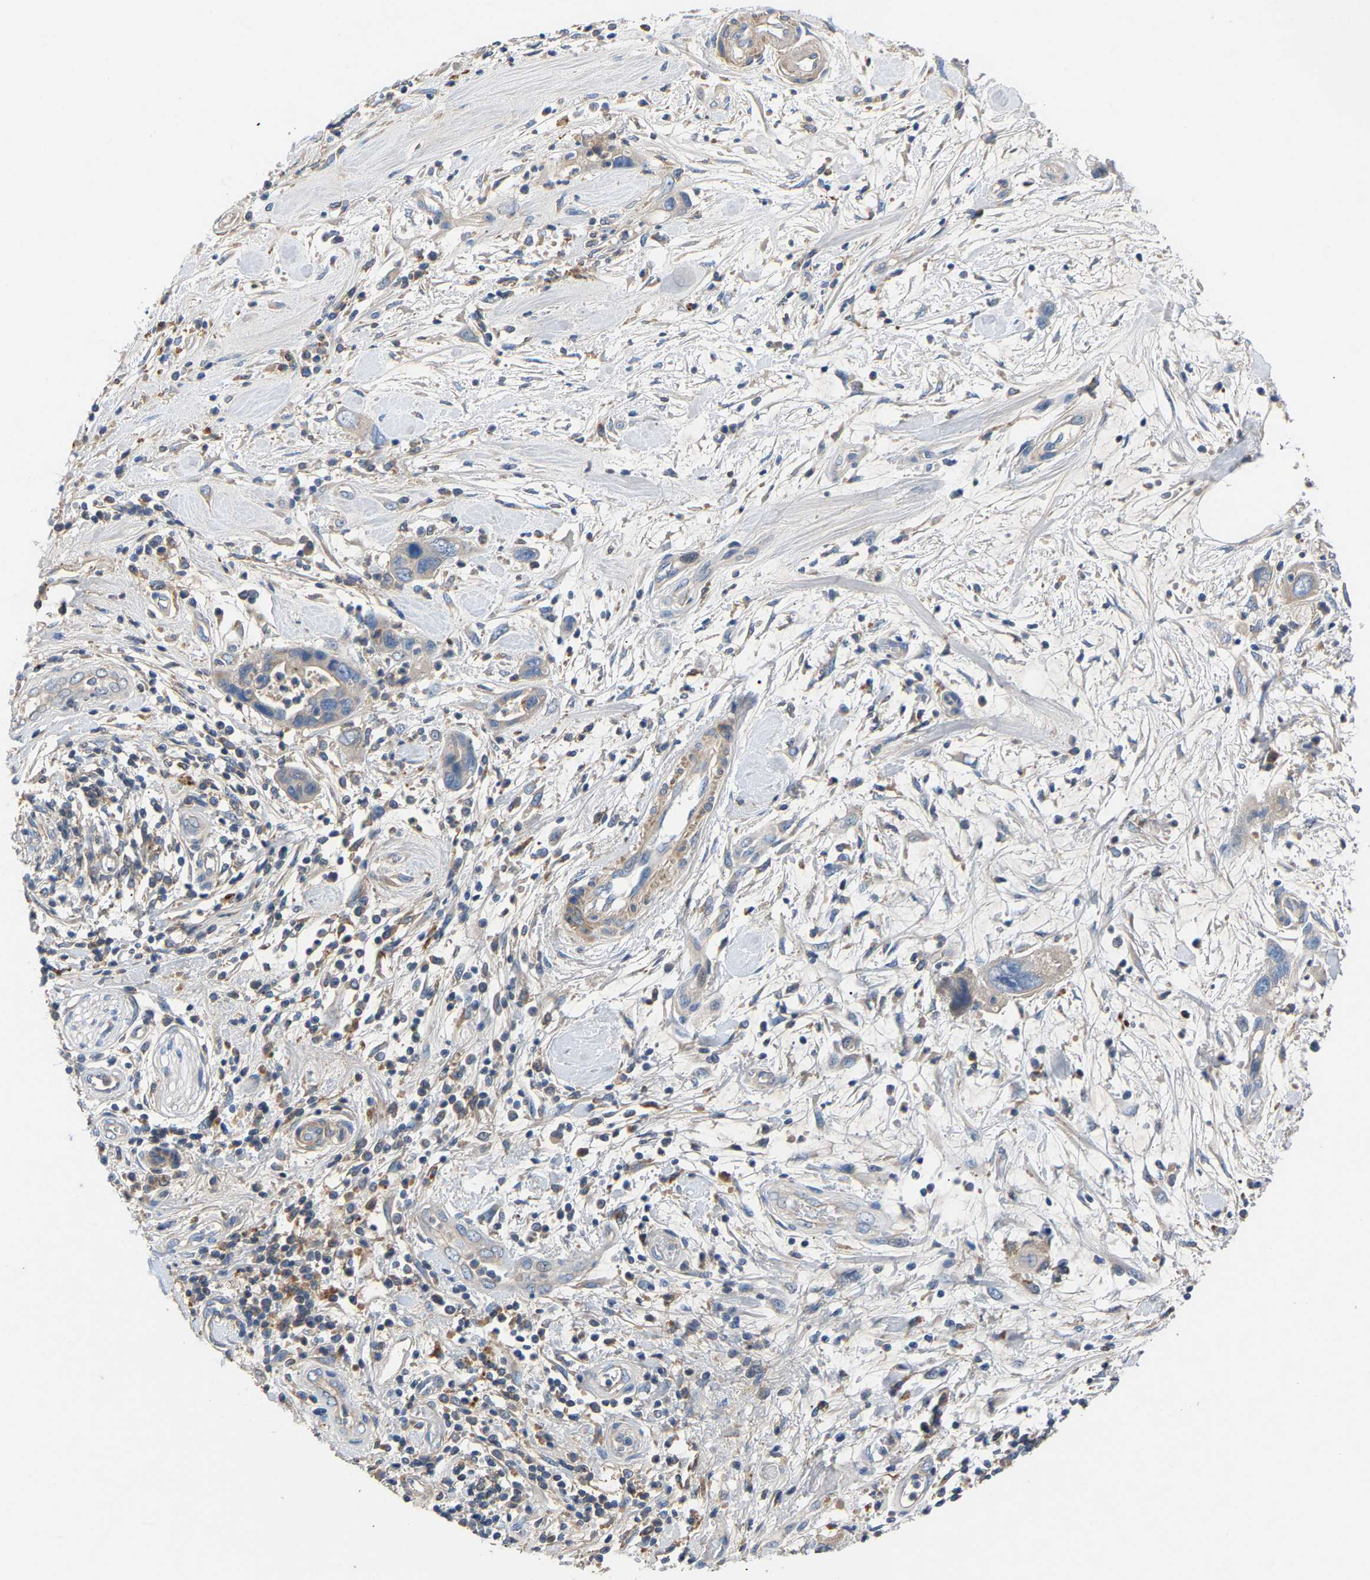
{"staining": {"intensity": "negative", "quantity": "none", "location": "none"}, "tissue": "pancreatic cancer", "cell_type": "Tumor cells", "image_type": "cancer", "snomed": [{"axis": "morphology", "description": "Adenocarcinoma, NOS"}, {"axis": "topography", "description": "Pancreas"}], "caption": "An immunohistochemistry (IHC) histopathology image of pancreatic cancer is shown. There is no staining in tumor cells of pancreatic cancer.", "gene": "CCDC171", "patient": {"sex": "female", "age": 70}}